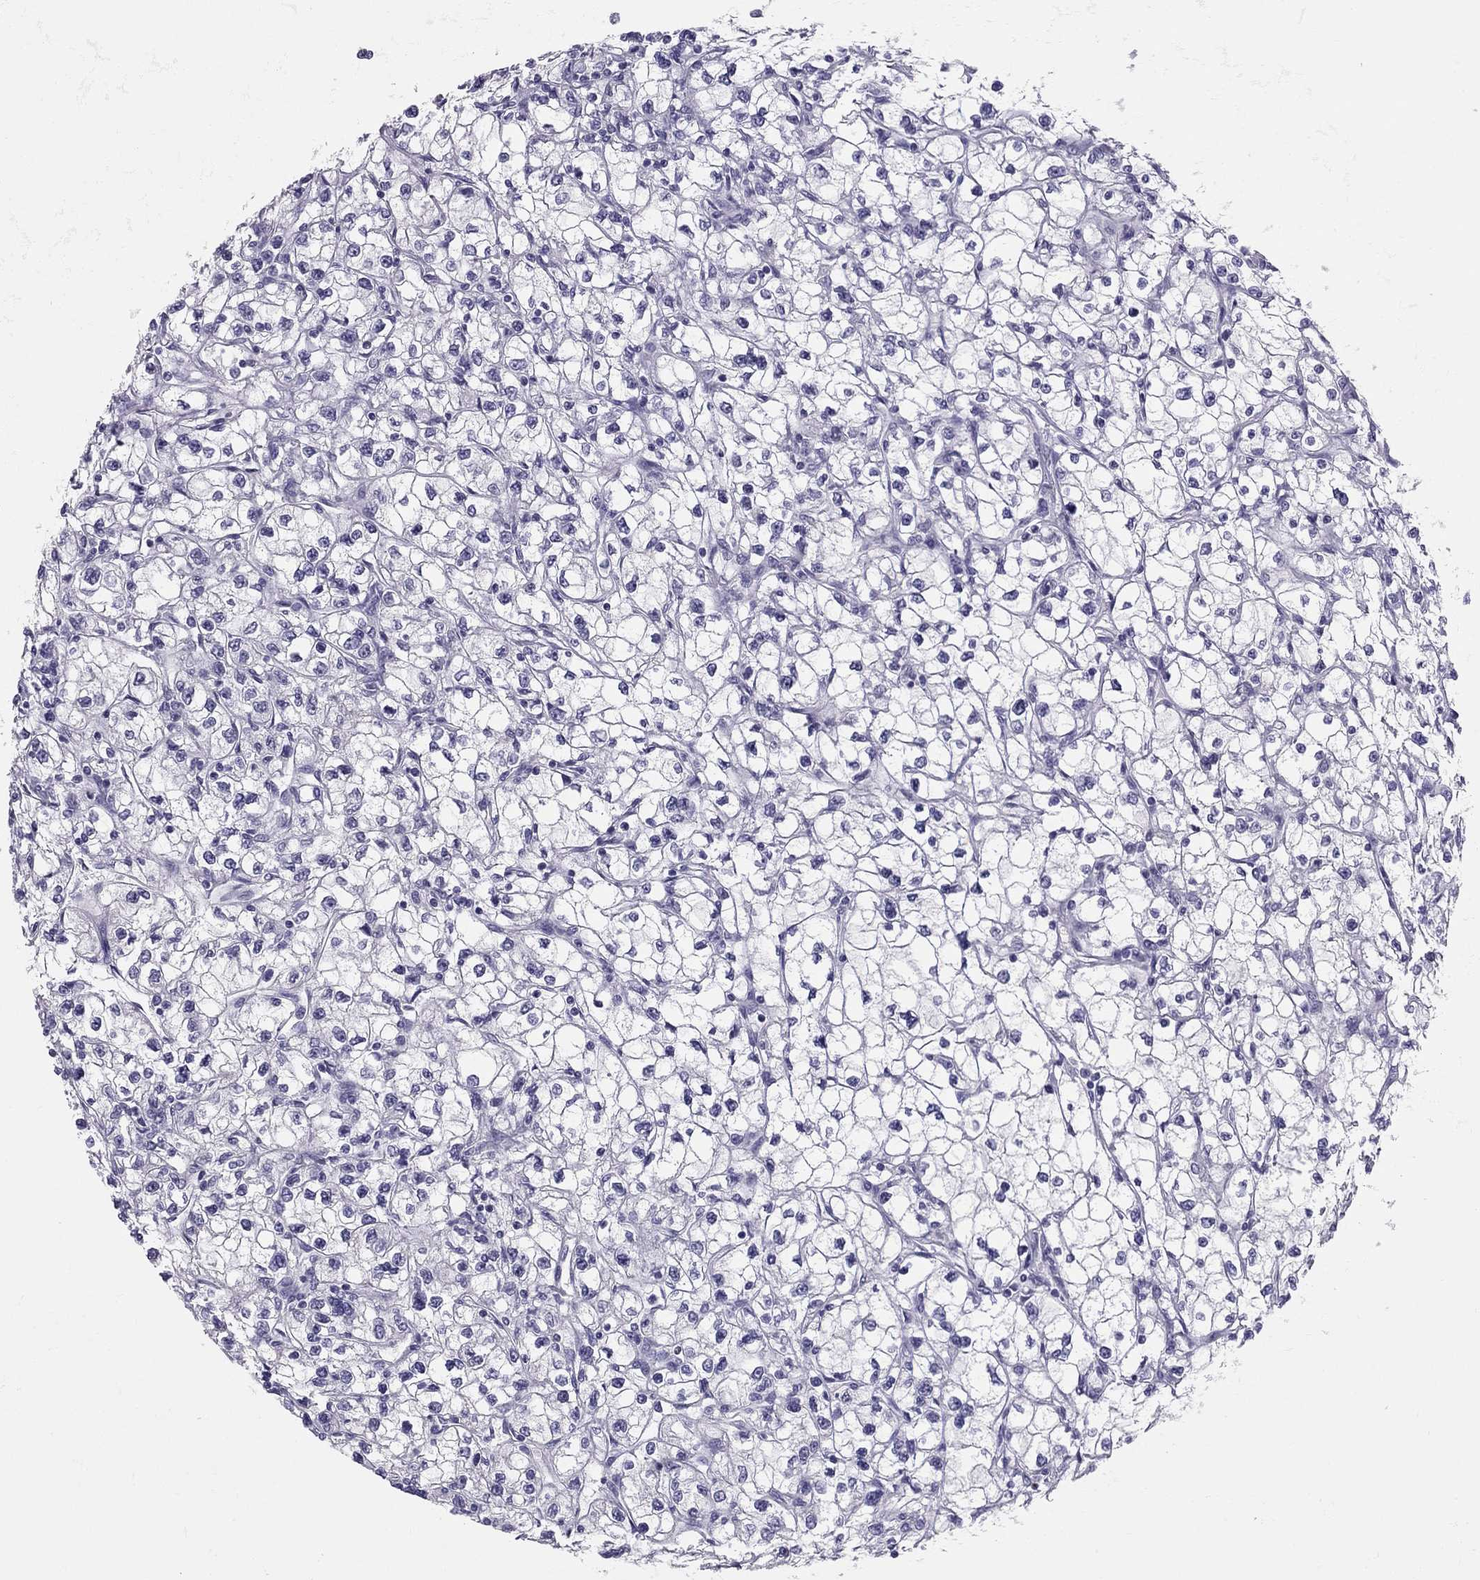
{"staining": {"intensity": "negative", "quantity": "none", "location": "none"}, "tissue": "renal cancer", "cell_type": "Tumor cells", "image_type": "cancer", "snomed": [{"axis": "morphology", "description": "Adenocarcinoma, NOS"}, {"axis": "topography", "description": "Kidney"}], "caption": "Protein analysis of renal adenocarcinoma demonstrates no significant staining in tumor cells.", "gene": "TRPM3", "patient": {"sex": "male", "age": 67}}